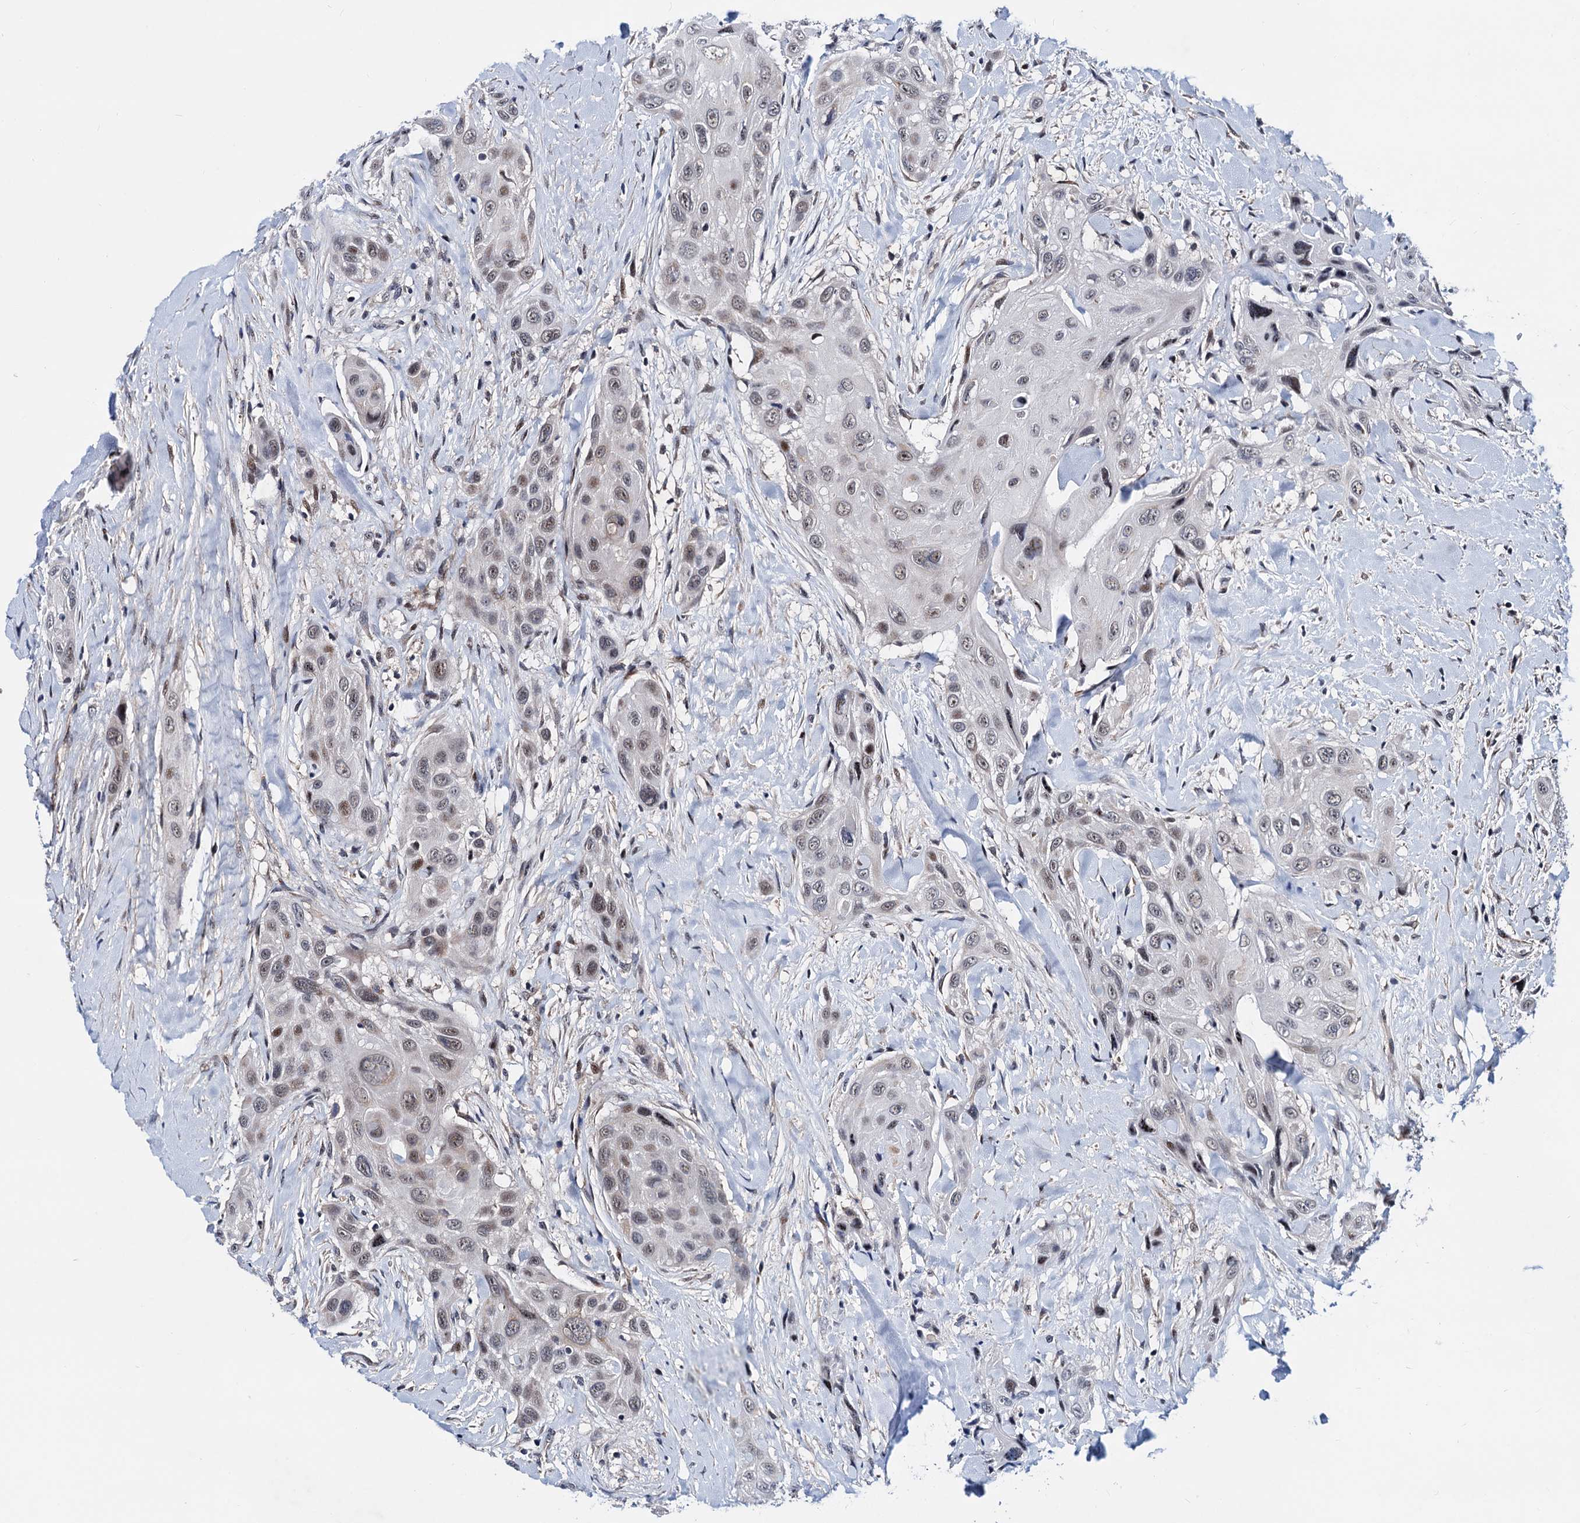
{"staining": {"intensity": "weak", "quantity": "25%-75%", "location": "nuclear"}, "tissue": "head and neck cancer", "cell_type": "Tumor cells", "image_type": "cancer", "snomed": [{"axis": "morphology", "description": "Squamous cell carcinoma, NOS"}, {"axis": "topography", "description": "Head-Neck"}], "caption": "An IHC histopathology image of neoplastic tissue is shown. Protein staining in brown shows weak nuclear positivity in squamous cell carcinoma (head and neck) within tumor cells.", "gene": "COA4", "patient": {"sex": "male", "age": 81}}